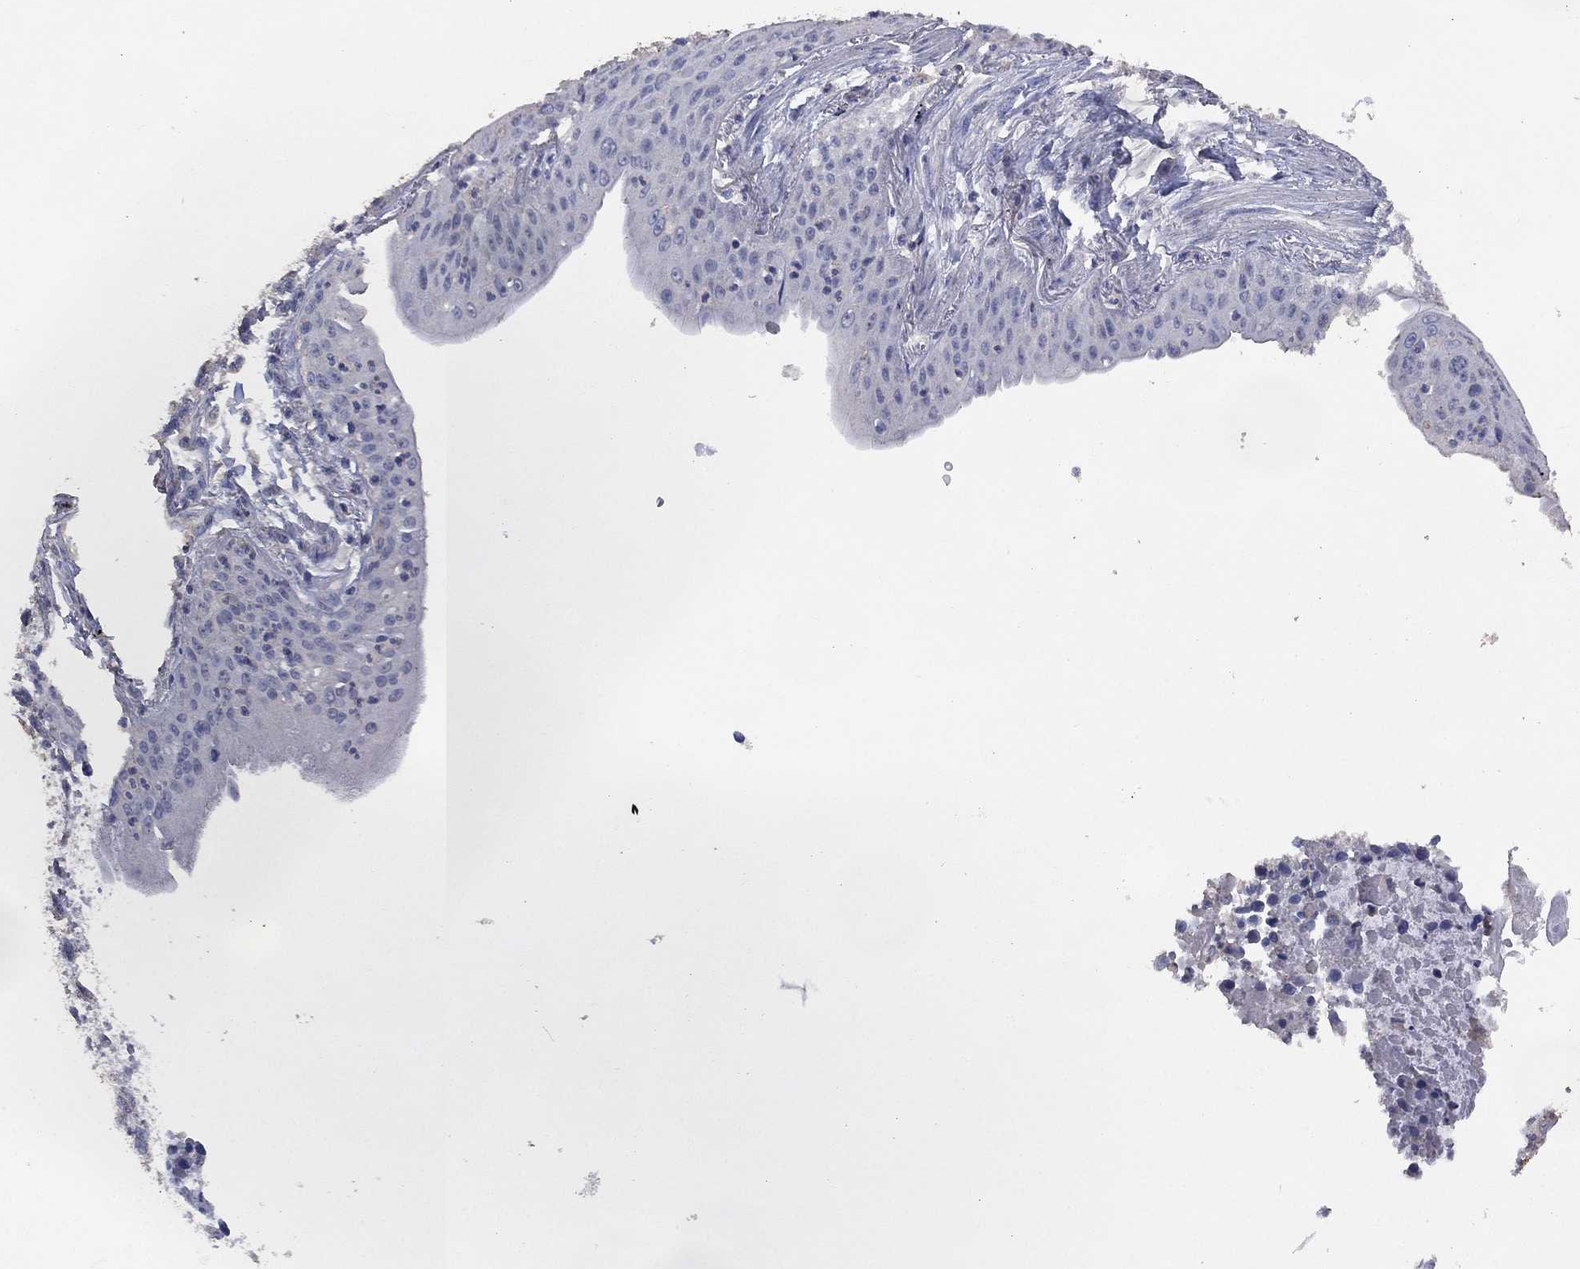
{"staining": {"intensity": "negative", "quantity": "none", "location": "none"}, "tissue": "lung cancer", "cell_type": "Tumor cells", "image_type": "cancer", "snomed": [{"axis": "morphology", "description": "Squamous cell carcinoma, NOS"}, {"axis": "topography", "description": "Lung"}], "caption": "This is an immunohistochemistry micrograph of lung squamous cell carcinoma. There is no staining in tumor cells.", "gene": "ADPRHL1", "patient": {"sex": "male", "age": 73}}